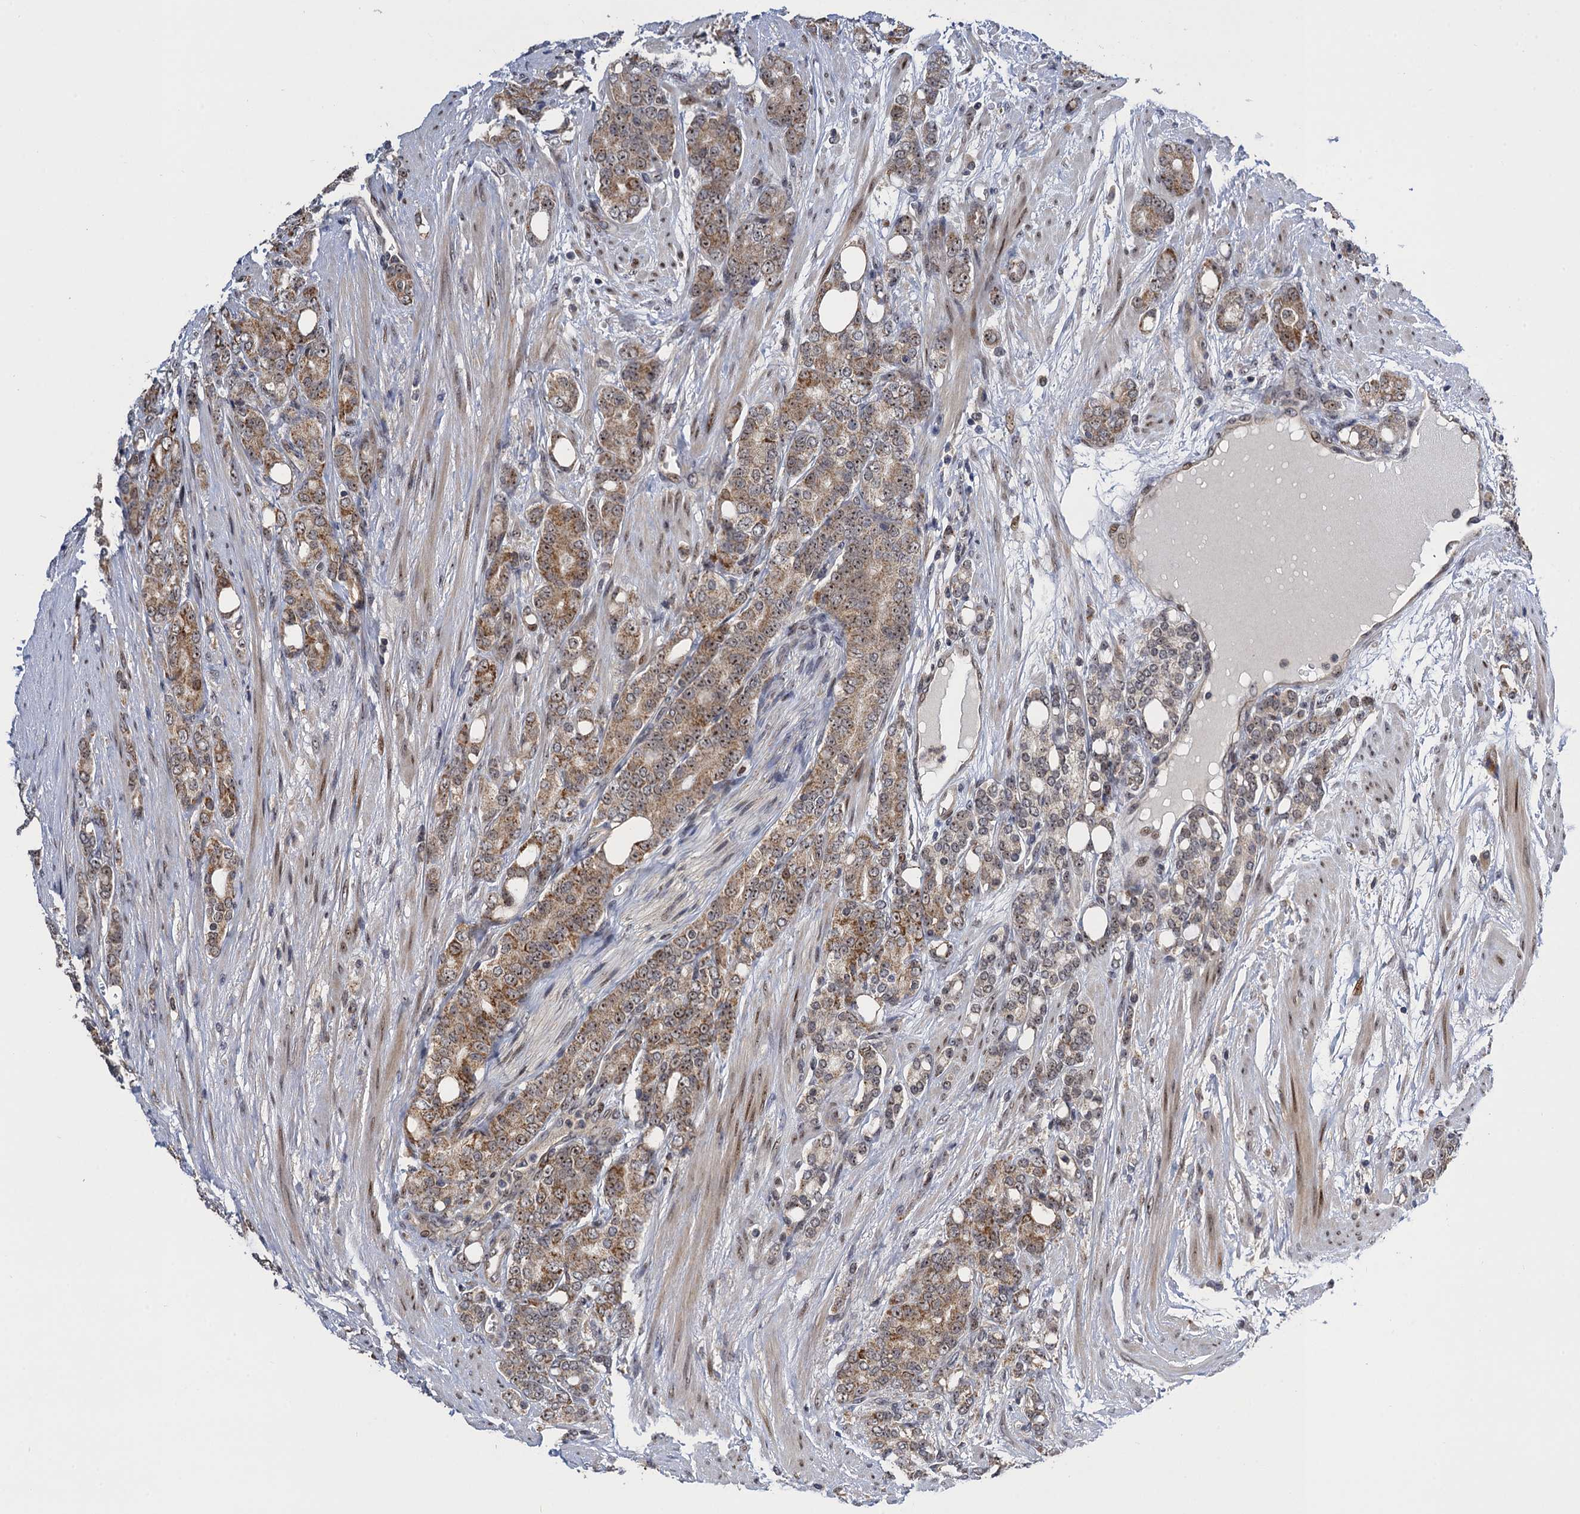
{"staining": {"intensity": "moderate", "quantity": ">75%", "location": "cytoplasmic/membranous,nuclear"}, "tissue": "prostate cancer", "cell_type": "Tumor cells", "image_type": "cancer", "snomed": [{"axis": "morphology", "description": "Adenocarcinoma, High grade"}, {"axis": "topography", "description": "Prostate"}], "caption": "Prostate cancer stained for a protein reveals moderate cytoplasmic/membranous and nuclear positivity in tumor cells.", "gene": "ZAR1L", "patient": {"sex": "male", "age": 62}}